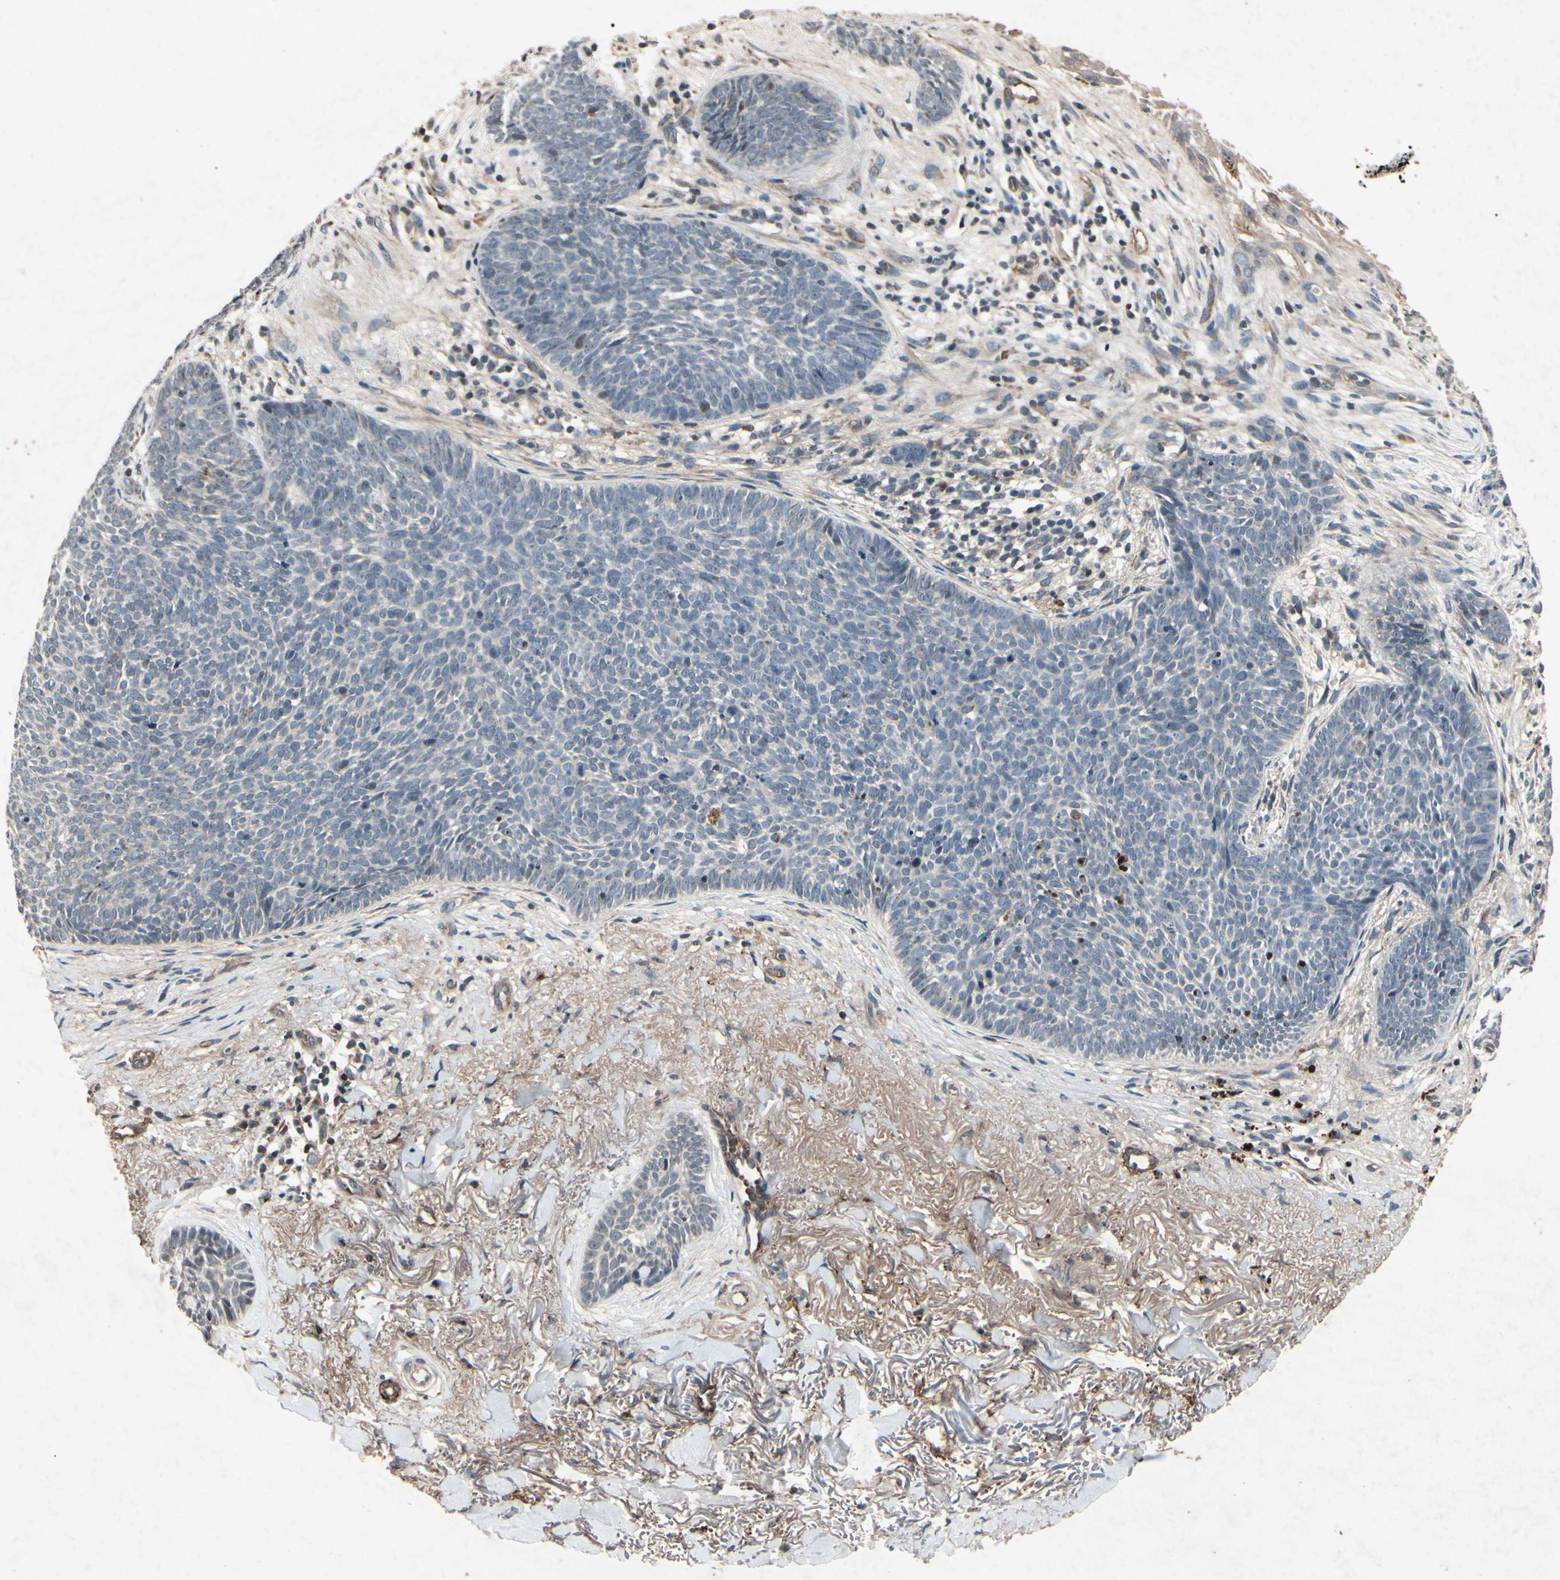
{"staining": {"intensity": "negative", "quantity": "none", "location": "none"}, "tissue": "skin cancer", "cell_type": "Tumor cells", "image_type": "cancer", "snomed": [{"axis": "morphology", "description": "Basal cell carcinoma"}, {"axis": "topography", "description": "Skin"}], "caption": "IHC image of neoplastic tissue: human skin cancer stained with DAB reveals no significant protein positivity in tumor cells.", "gene": "AEBP1", "patient": {"sex": "female", "age": 70}}